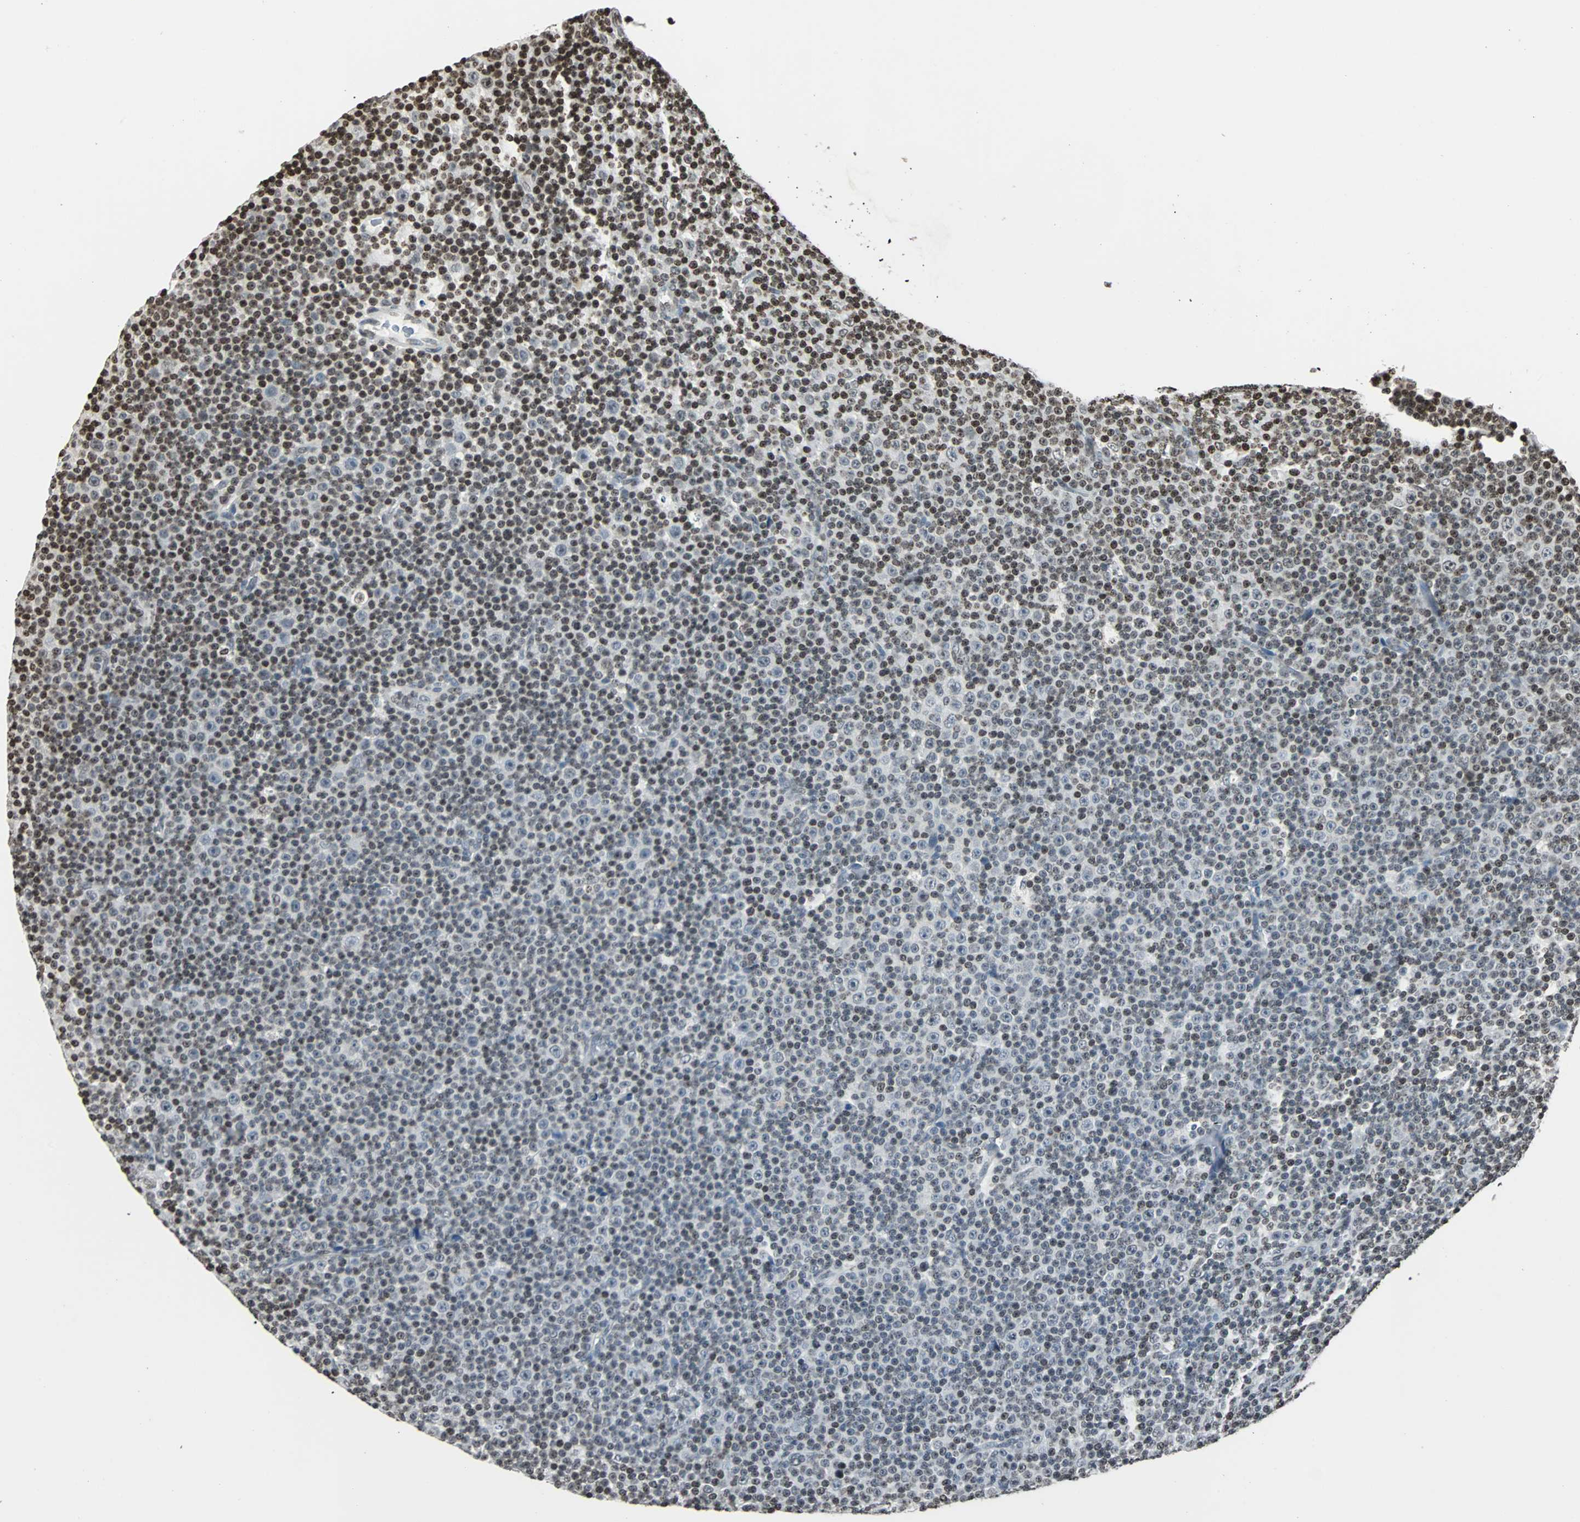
{"staining": {"intensity": "moderate", "quantity": "25%-75%", "location": "nuclear"}, "tissue": "lymphoma", "cell_type": "Tumor cells", "image_type": "cancer", "snomed": [{"axis": "morphology", "description": "Malignant lymphoma, non-Hodgkin's type, Low grade"}, {"axis": "topography", "description": "Lymph node"}], "caption": "A medium amount of moderate nuclear expression is appreciated in about 25%-75% of tumor cells in lymphoma tissue.", "gene": "PAXIP1", "patient": {"sex": "female", "age": 67}}